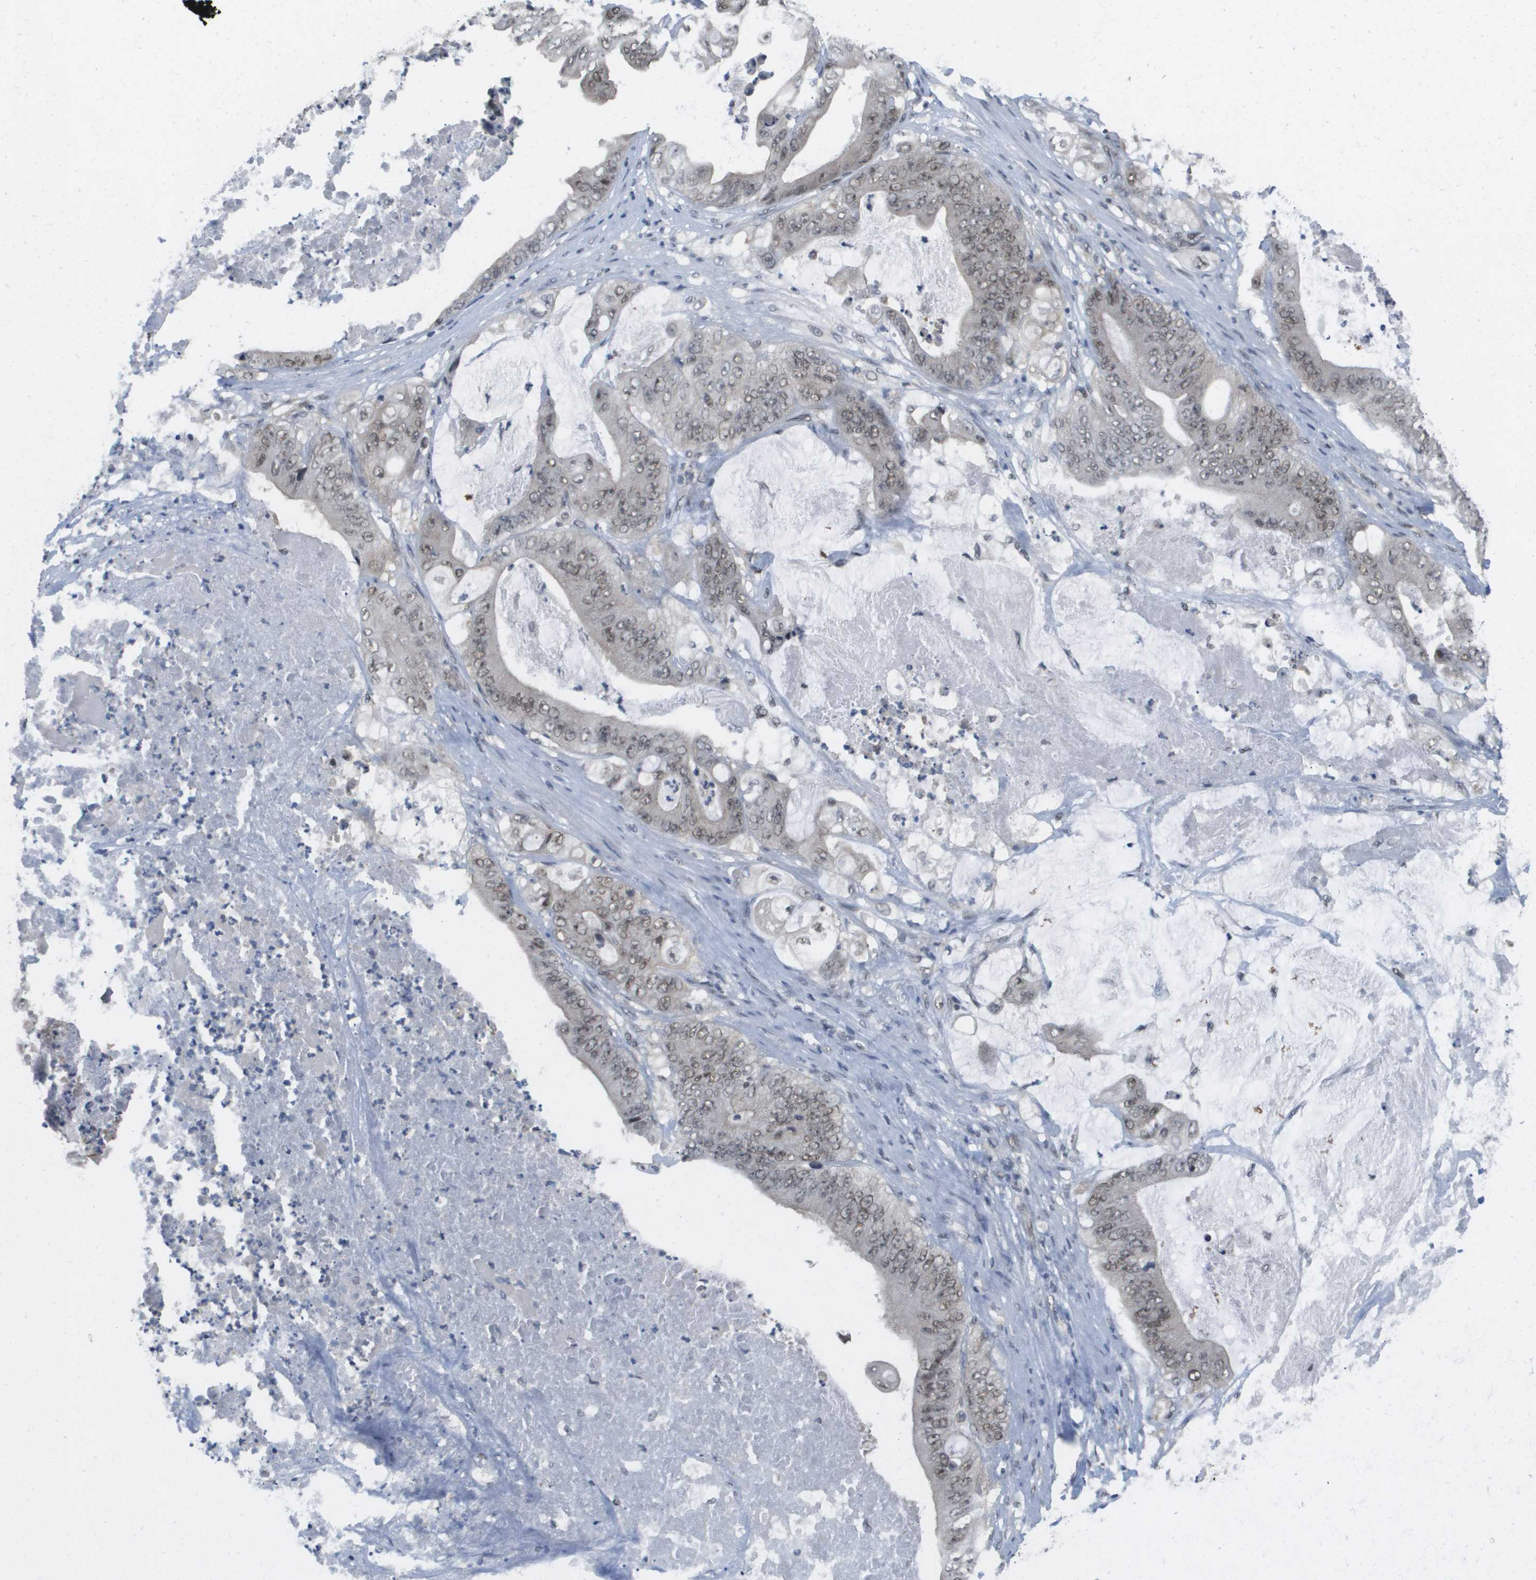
{"staining": {"intensity": "moderate", "quantity": ">75%", "location": "nuclear"}, "tissue": "stomach cancer", "cell_type": "Tumor cells", "image_type": "cancer", "snomed": [{"axis": "morphology", "description": "Adenocarcinoma, NOS"}, {"axis": "topography", "description": "Stomach"}], "caption": "The histopathology image demonstrates immunohistochemical staining of stomach adenocarcinoma. There is moderate nuclear staining is appreciated in about >75% of tumor cells. (Stains: DAB (3,3'-diaminobenzidine) in brown, nuclei in blue, Microscopy: brightfield microscopy at high magnification).", "gene": "ISY1", "patient": {"sex": "female", "age": 73}}